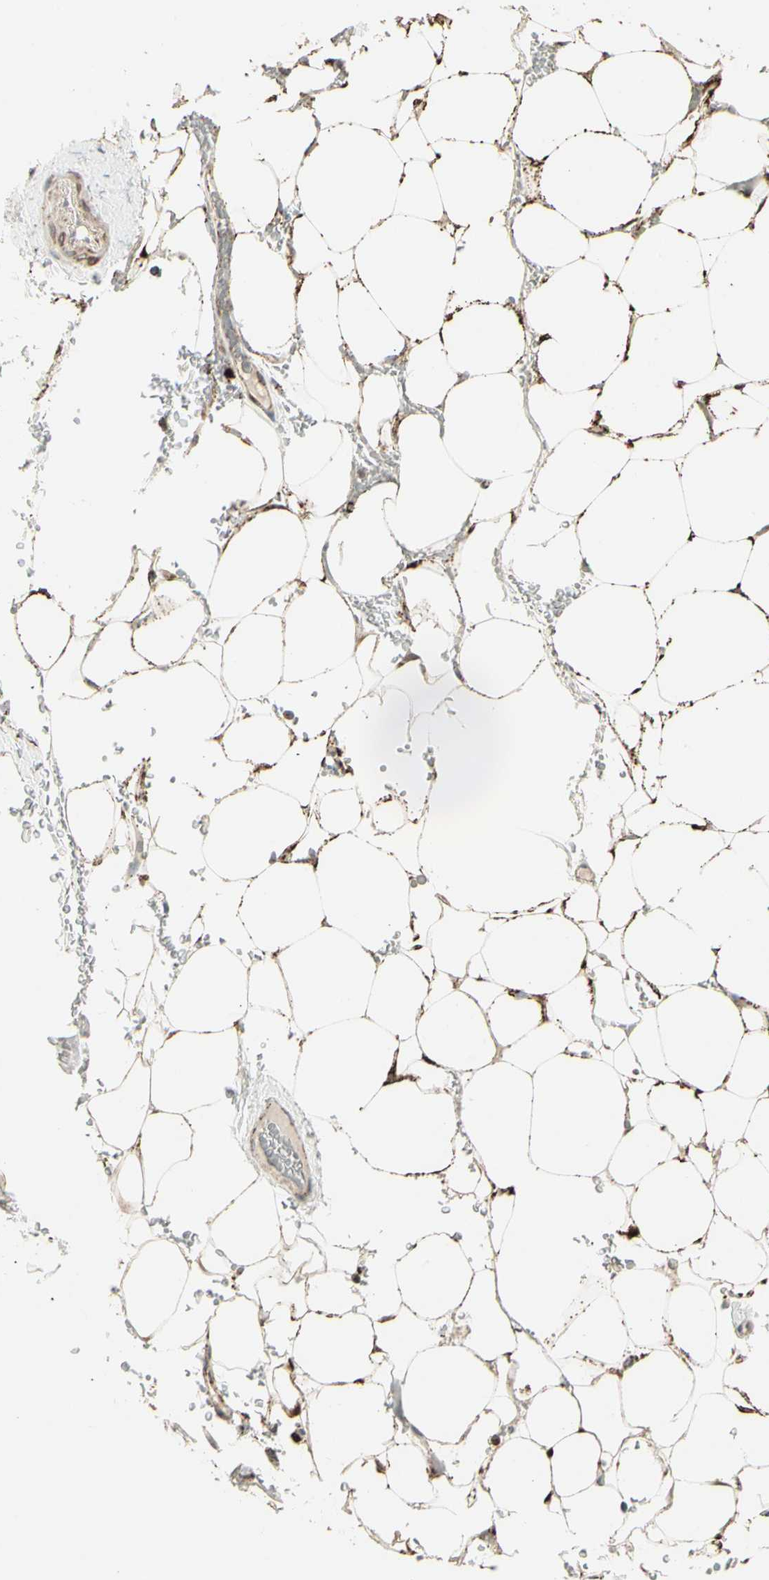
{"staining": {"intensity": "strong", "quantity": ">75%", "location": "cytoplasmic/membranous"}, "tissue": "adipose tissue", "cell_type": "Adipocytes", "image_type": "normal", "snomed": [{"axis": "morphology", "description": "Normal tissue, NOS"}, {"axis": "topography", "description": "Peripheral nerve tissue"}], "caption": "IHC staining of normal adipose tissue, which displays high levels of strong cytoplasmic/membranous staining in about >75% of adipocytes indicating strong cytoplasmic/membranous protein positivity. The staining was performed using DAB (brown) for protein detection and nuclei were counterstained in hematoxylin (blue).", "gene": "TMEM176A", "patient": {"sex": "male", "age": 70}}